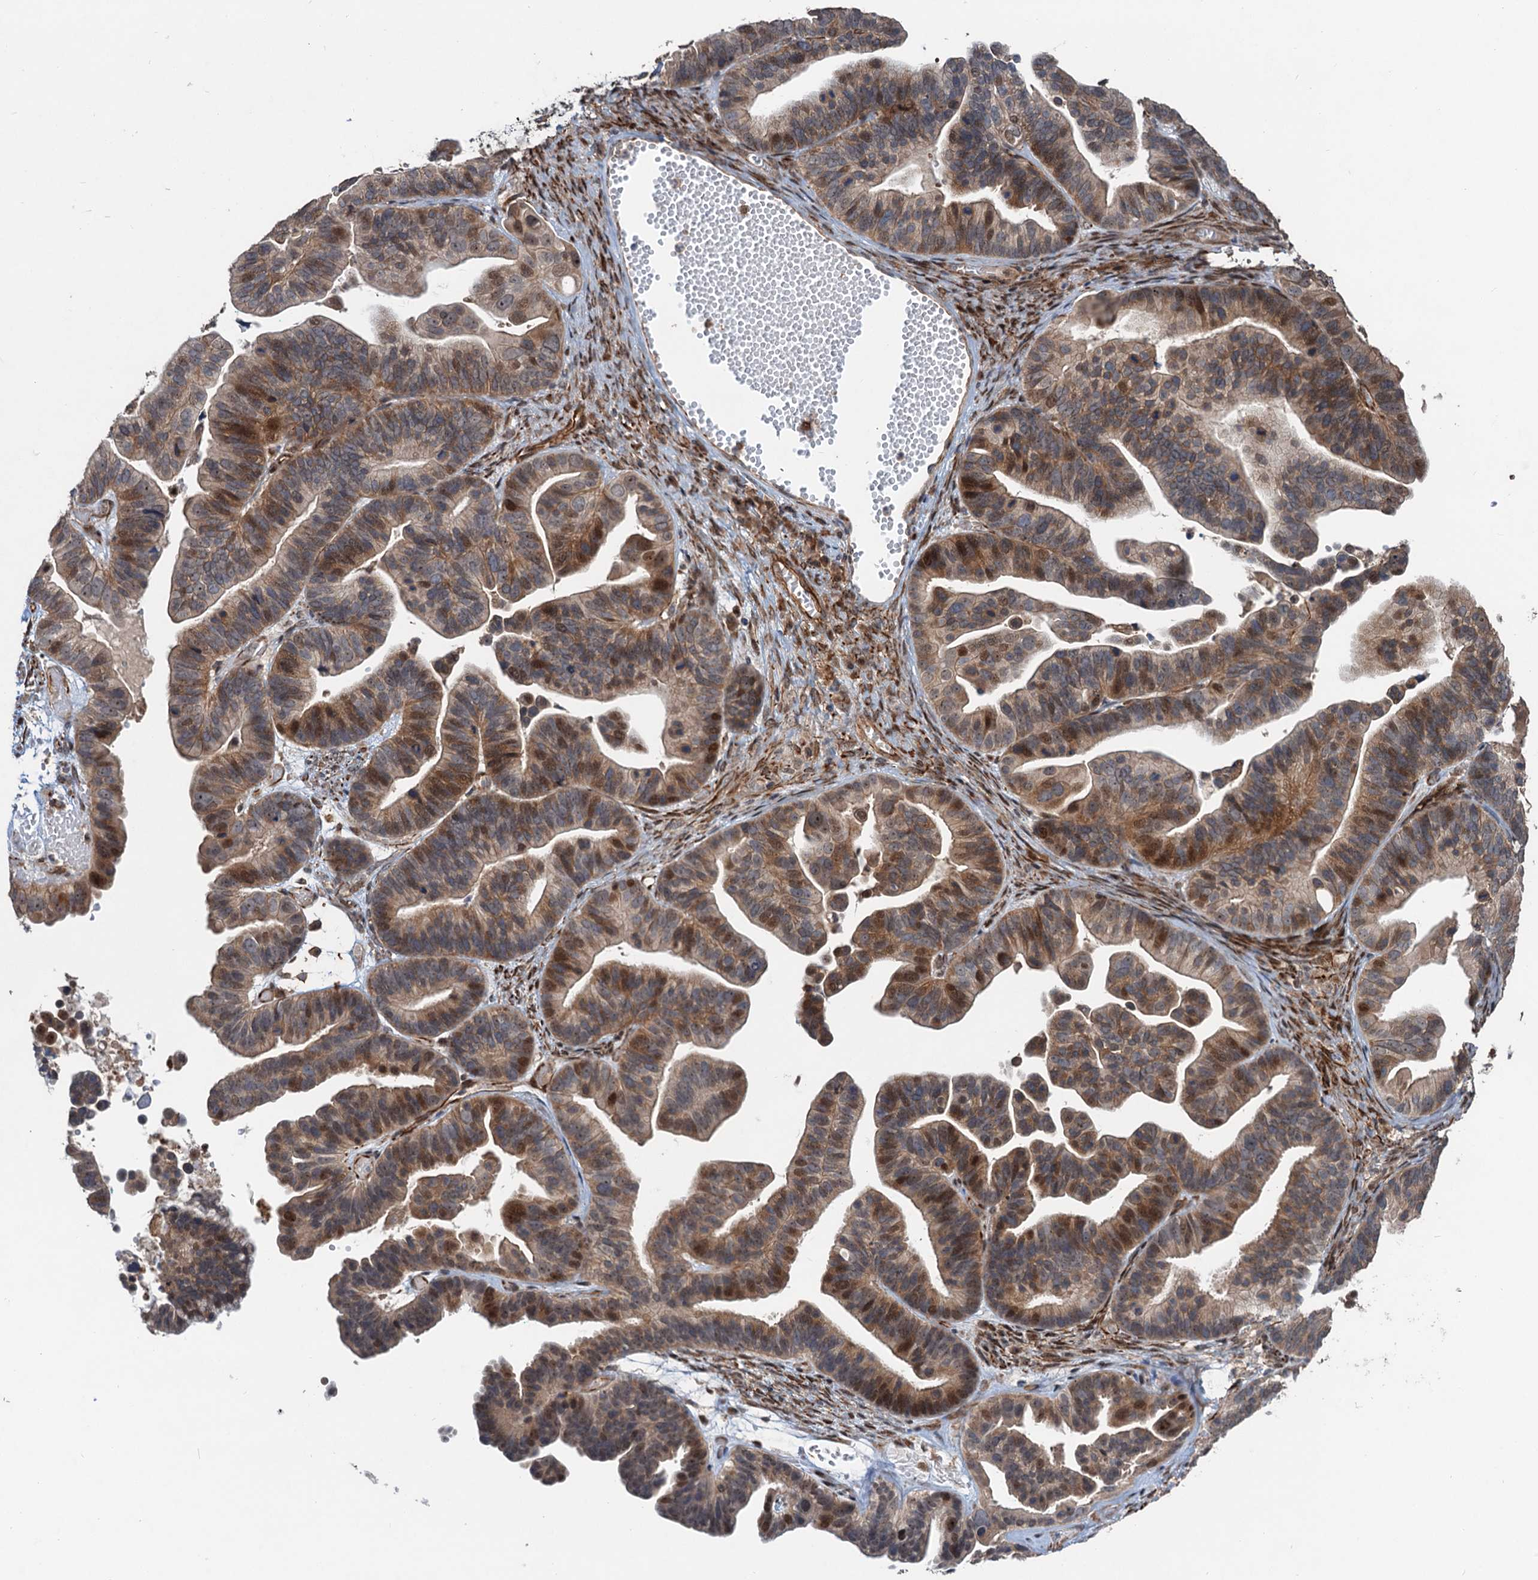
{"staining": {"intensity": "moderate", "quantity": ">75%", "location": "cytoplasmic/membranous,nuclear"}, "tissue": "ovarian cancer", "cell_type": "Tumor cells", "image_type": "cancer", "snomed": [{"axis": "morphology", "description": "Cystadenocarcinoma, serous, NOS"}, {"axis": "topography", "description": "Ovary"}], "caption": "Ovarian serous cystadenocarcinoma tissue shows moderate cytoplasmic/membranous and nuclear expression in about >75% of tumor cells", "gene": "TMA16", "patient": {"sex": "female", "age": 56}}